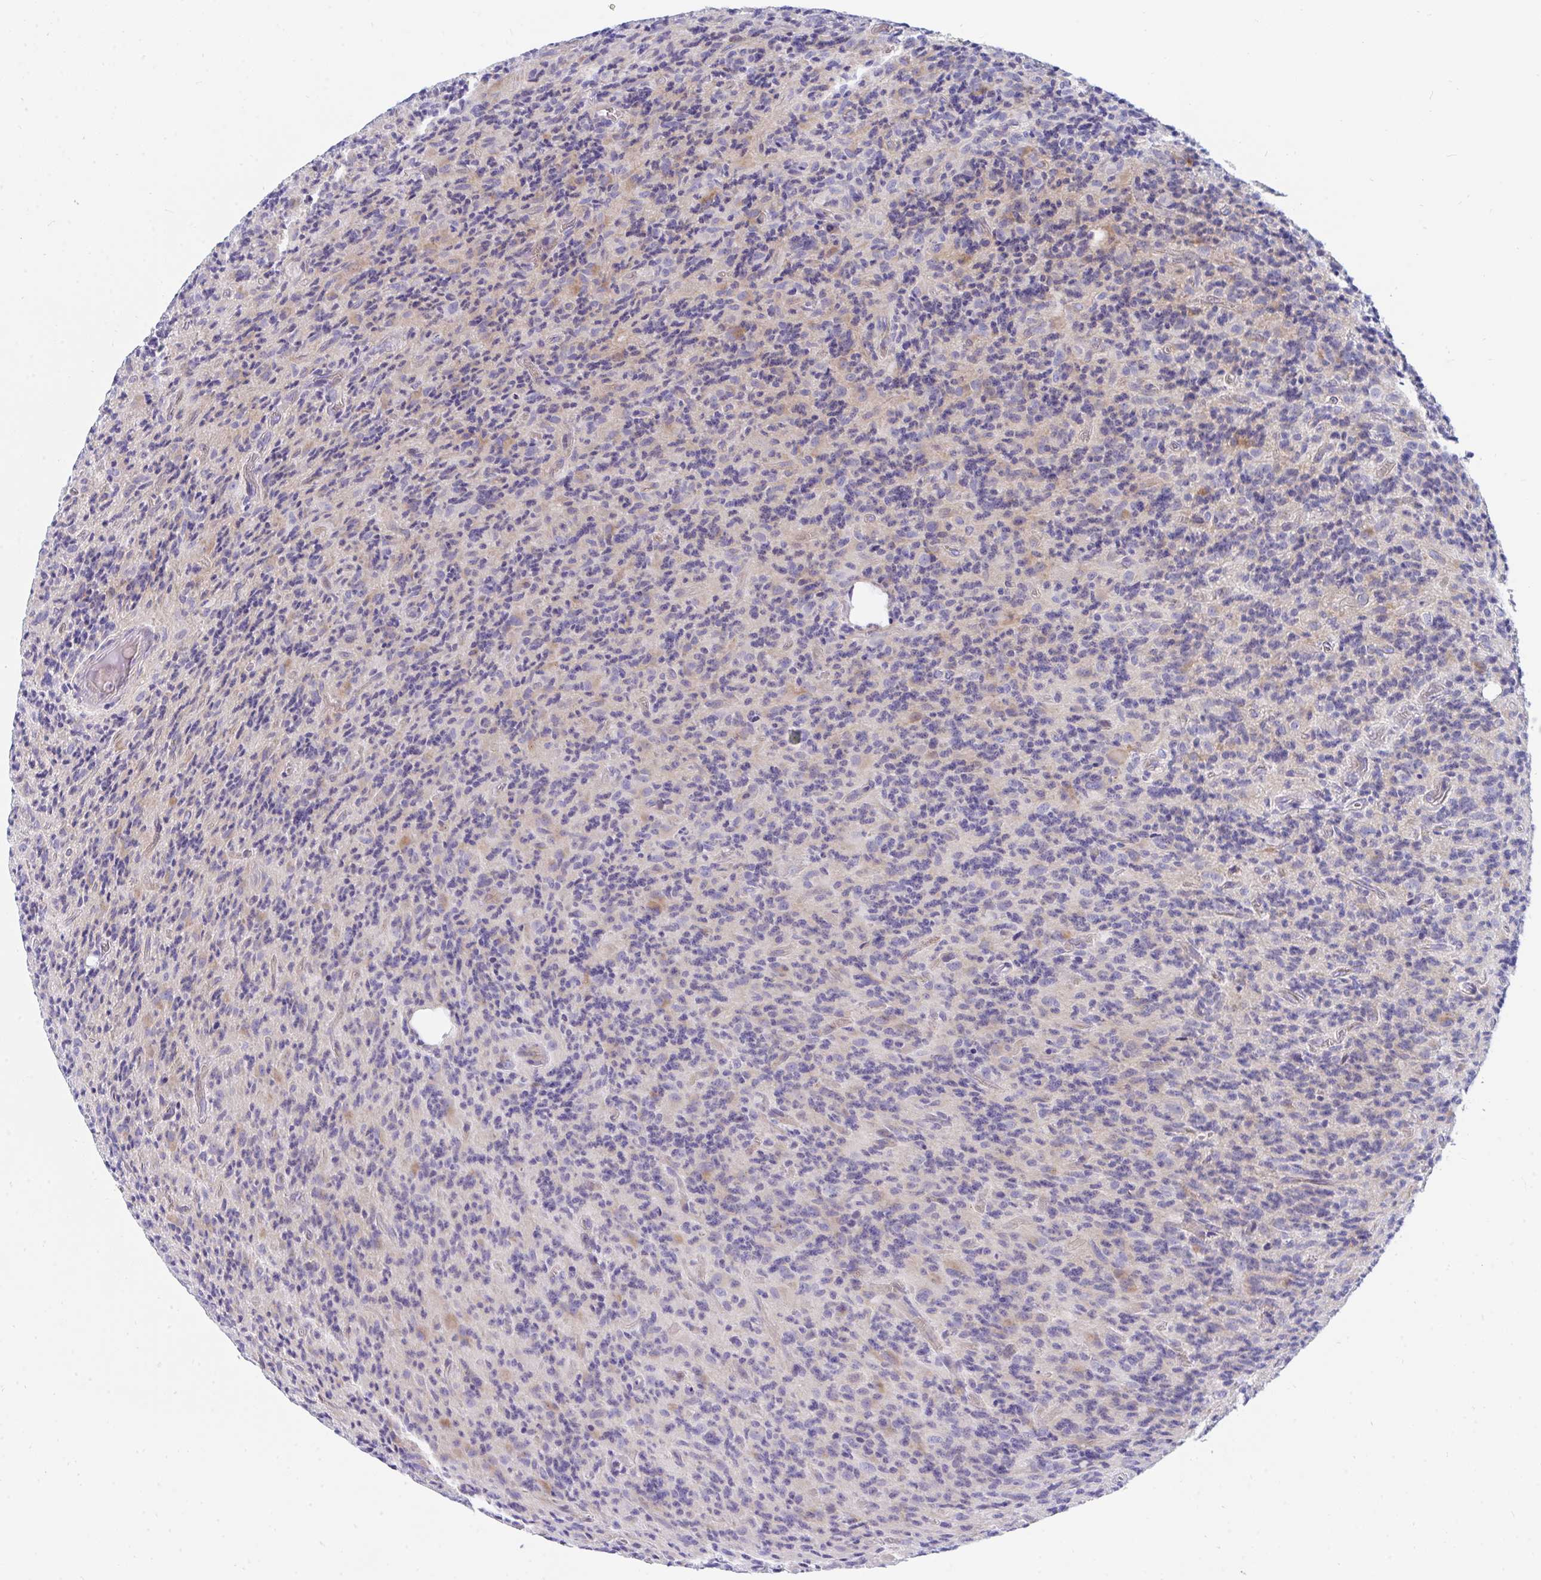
{"staining": {"intensity": "negative", "quantity": "none", "location": "none"}, "tissue": "glioma", "cell_type": "Tumor cells", "image_type": "cancer", "snomed": [{"axis": "morphology", "description": "Glioma, malignant, High grade"}, {"axis": "topography", "description": "Brain"}], "caption": "Immunohistochemistry of human malignant high-grade glioma displays no expression in tumor cells.", "gene": "MROH2B", "patient": {"sex": "male", "age": 76}}